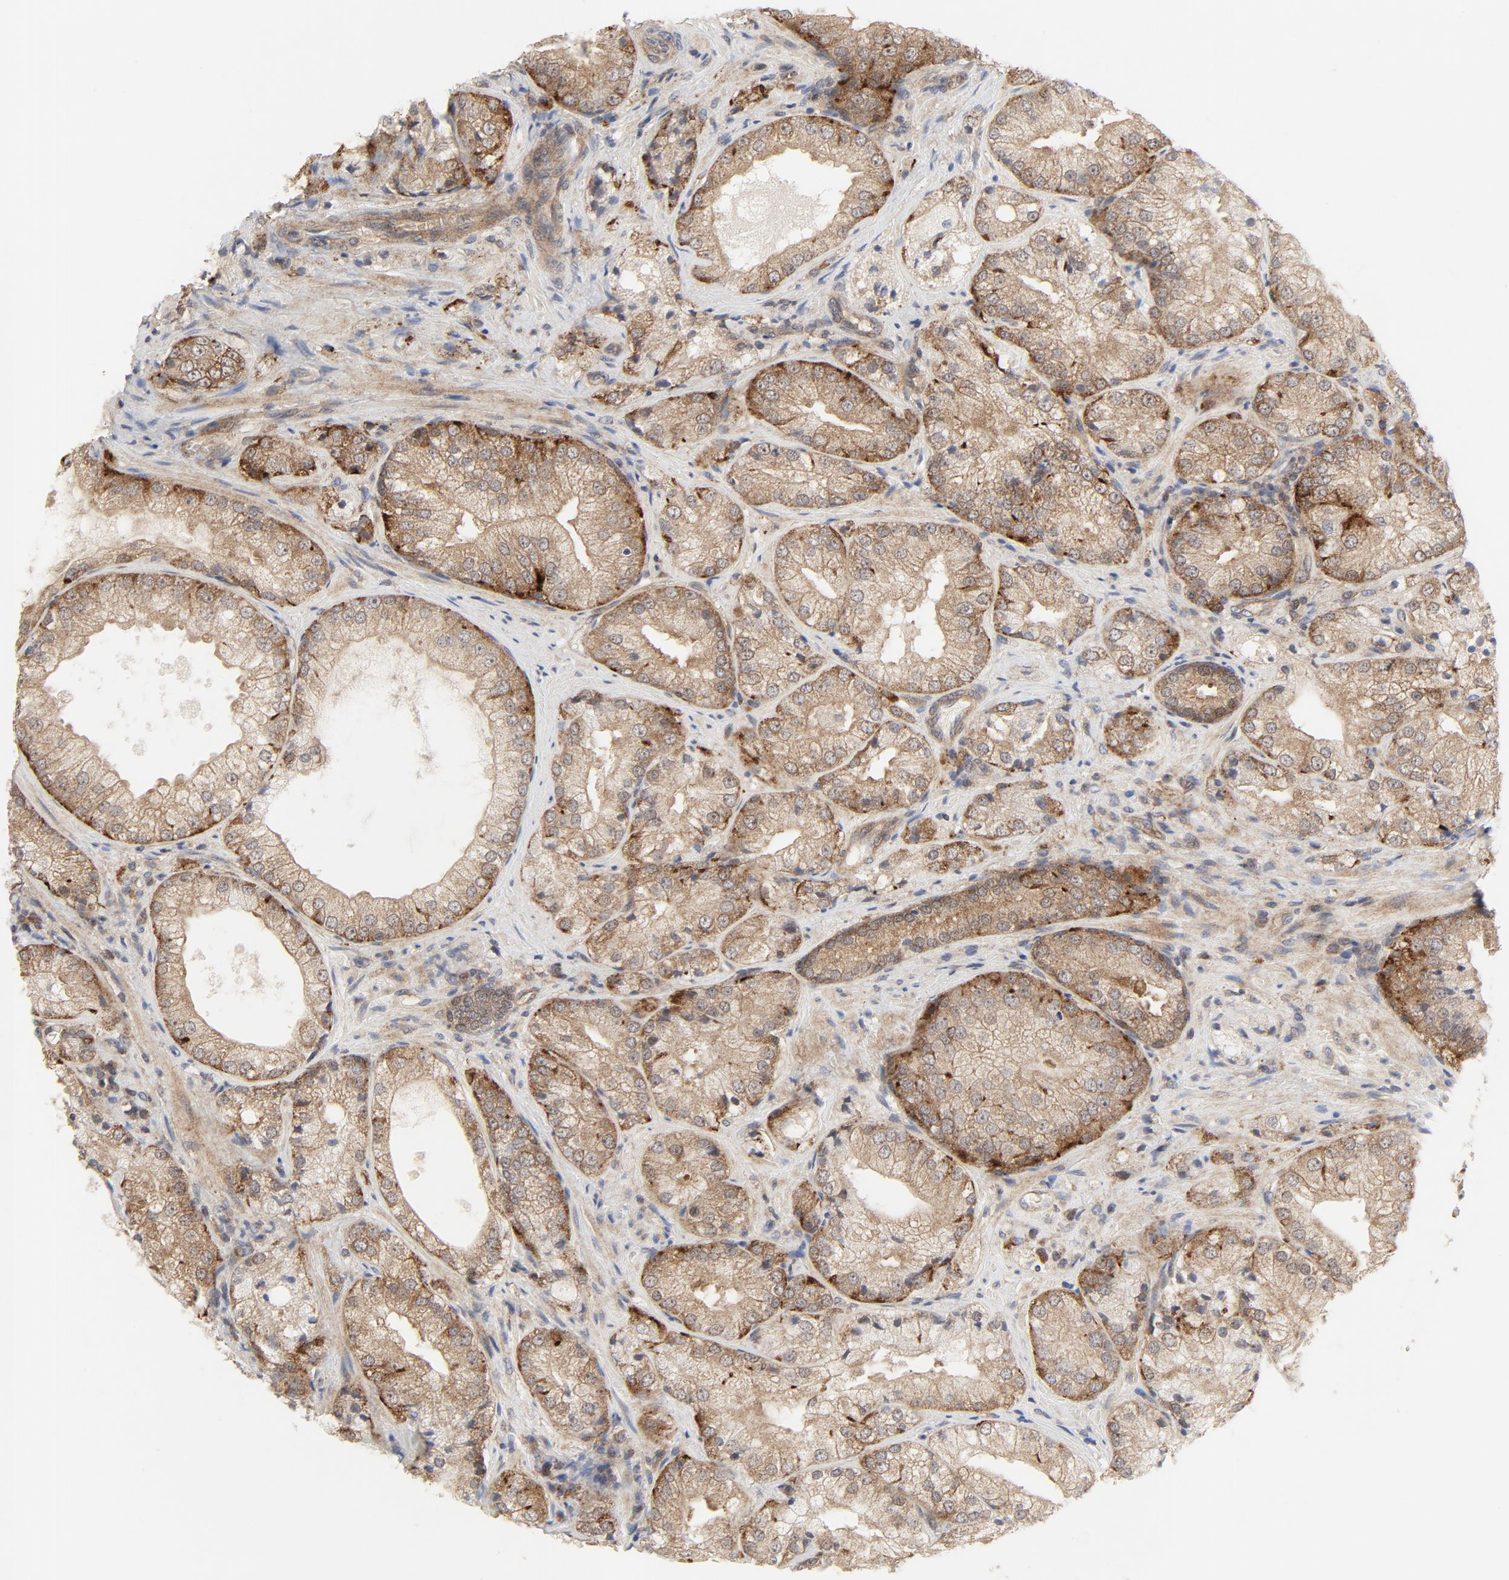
{"staining": {"intensity": "moderate", "quantity": ">75%", "location": "cytoplasmic/membranous"}, "tissue": "prostate cancer", "cell_type": "Tumor cells", "image_type": "cancer", "snomed": [{"axis": "morphology", "description": "Adenocarcinoma, Low grade"}, {"axis": "topography", "description": "Prostate"}], "caption": "Moderate cytoplasmic/membranous protein staining is identified in about >75% of tumor cells in low-grade adenocarcinoma (prostate).", "gene": "MAP2K7", "patient": {"sex": "male", "age": 60}}